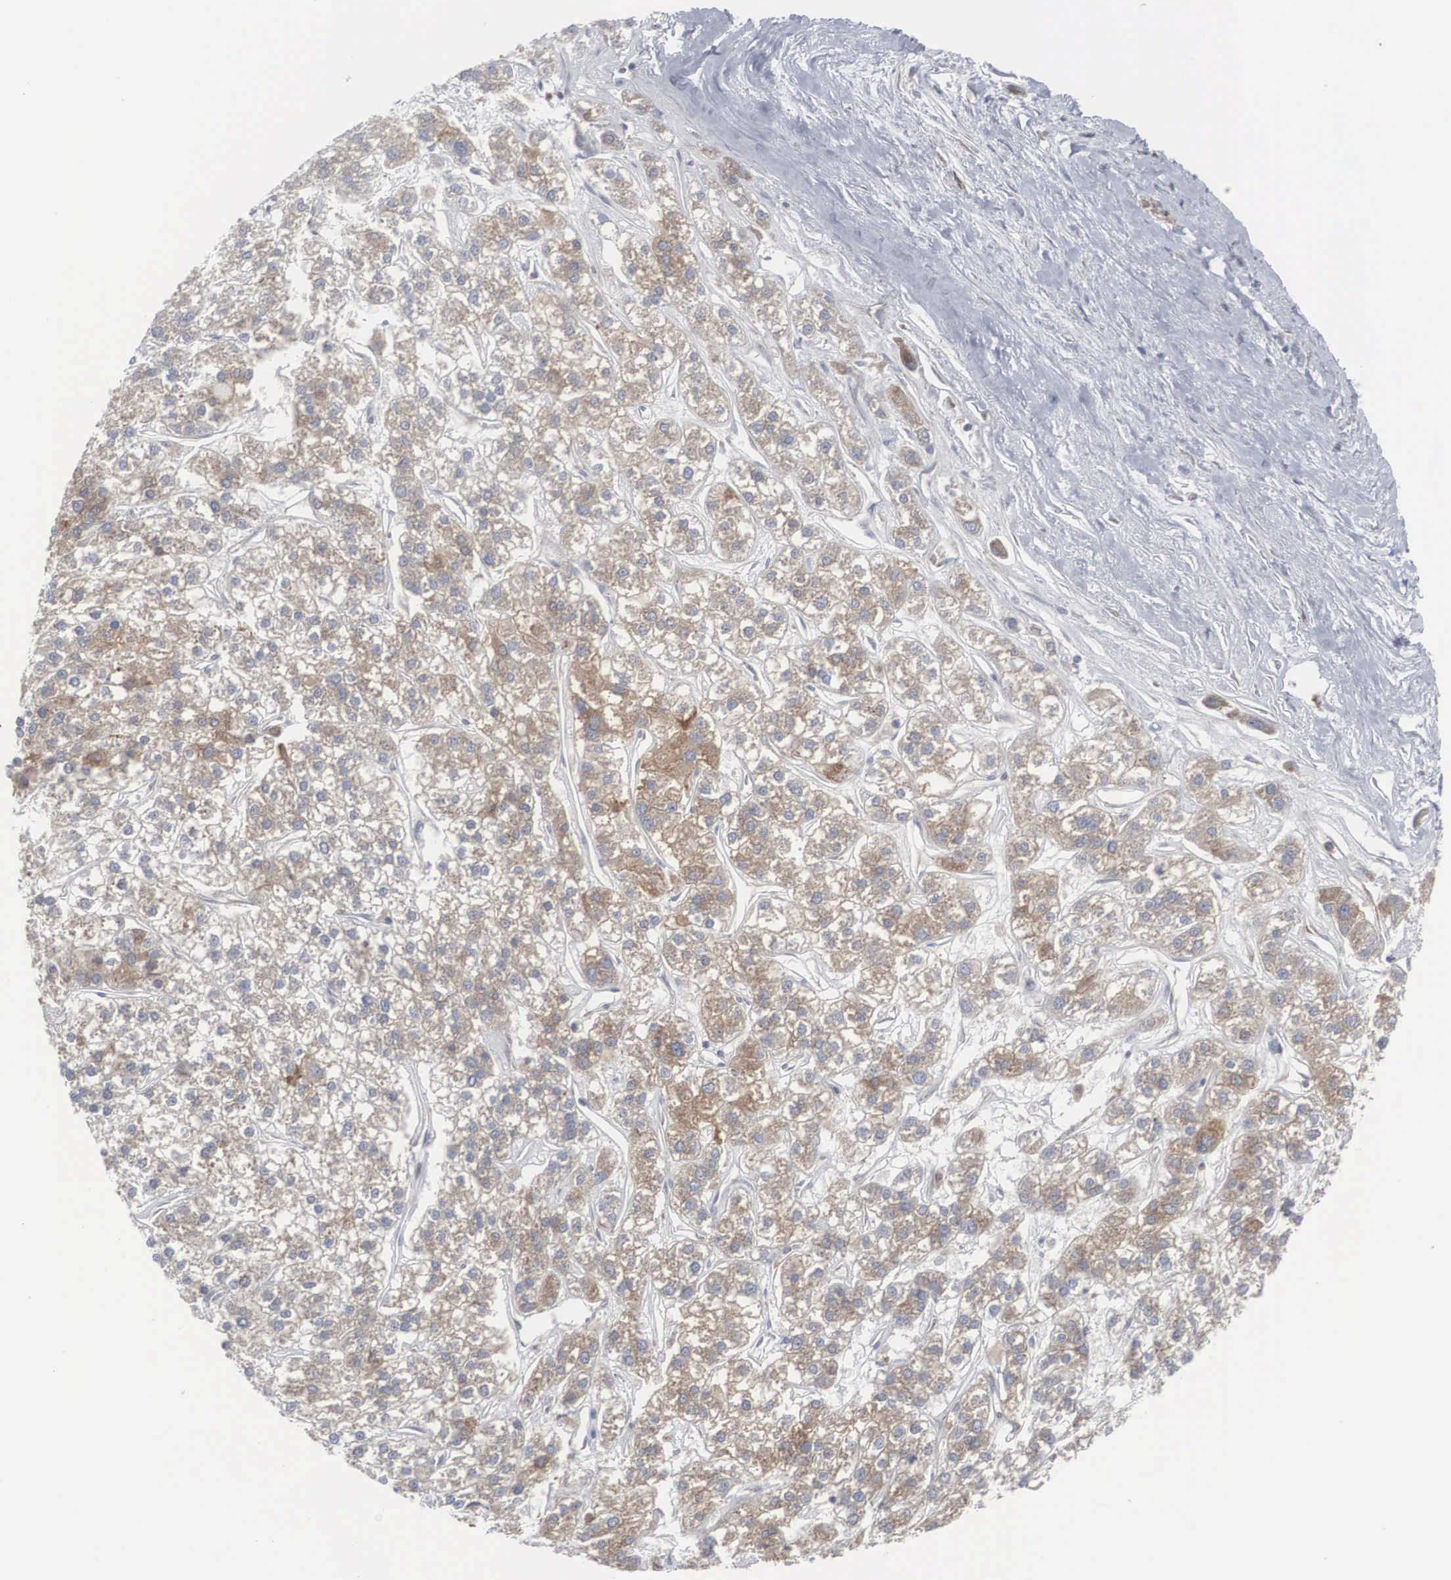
{"staining": {"intensity": "strong", "quantity": ">75%", "location": "cytoplasmic/membranous"}, "tissue": "liver cancer", "cell_type": "Tumor cells", "image_type": "cancer", "snomed": [{"axis": "morphology", "description": "Carcinoma, Hepatocellular, NOS"}, {"axis": "topography", "description": "Liver"}], "caption": "Approximately >75% of tumor cells in liver cancer reveal strong cytoplasmic/membranous protein expression as visualized by brown immunohistochemical staining.", "gene": "MIA2", "patient": {"sex": "female", "age": 85}}